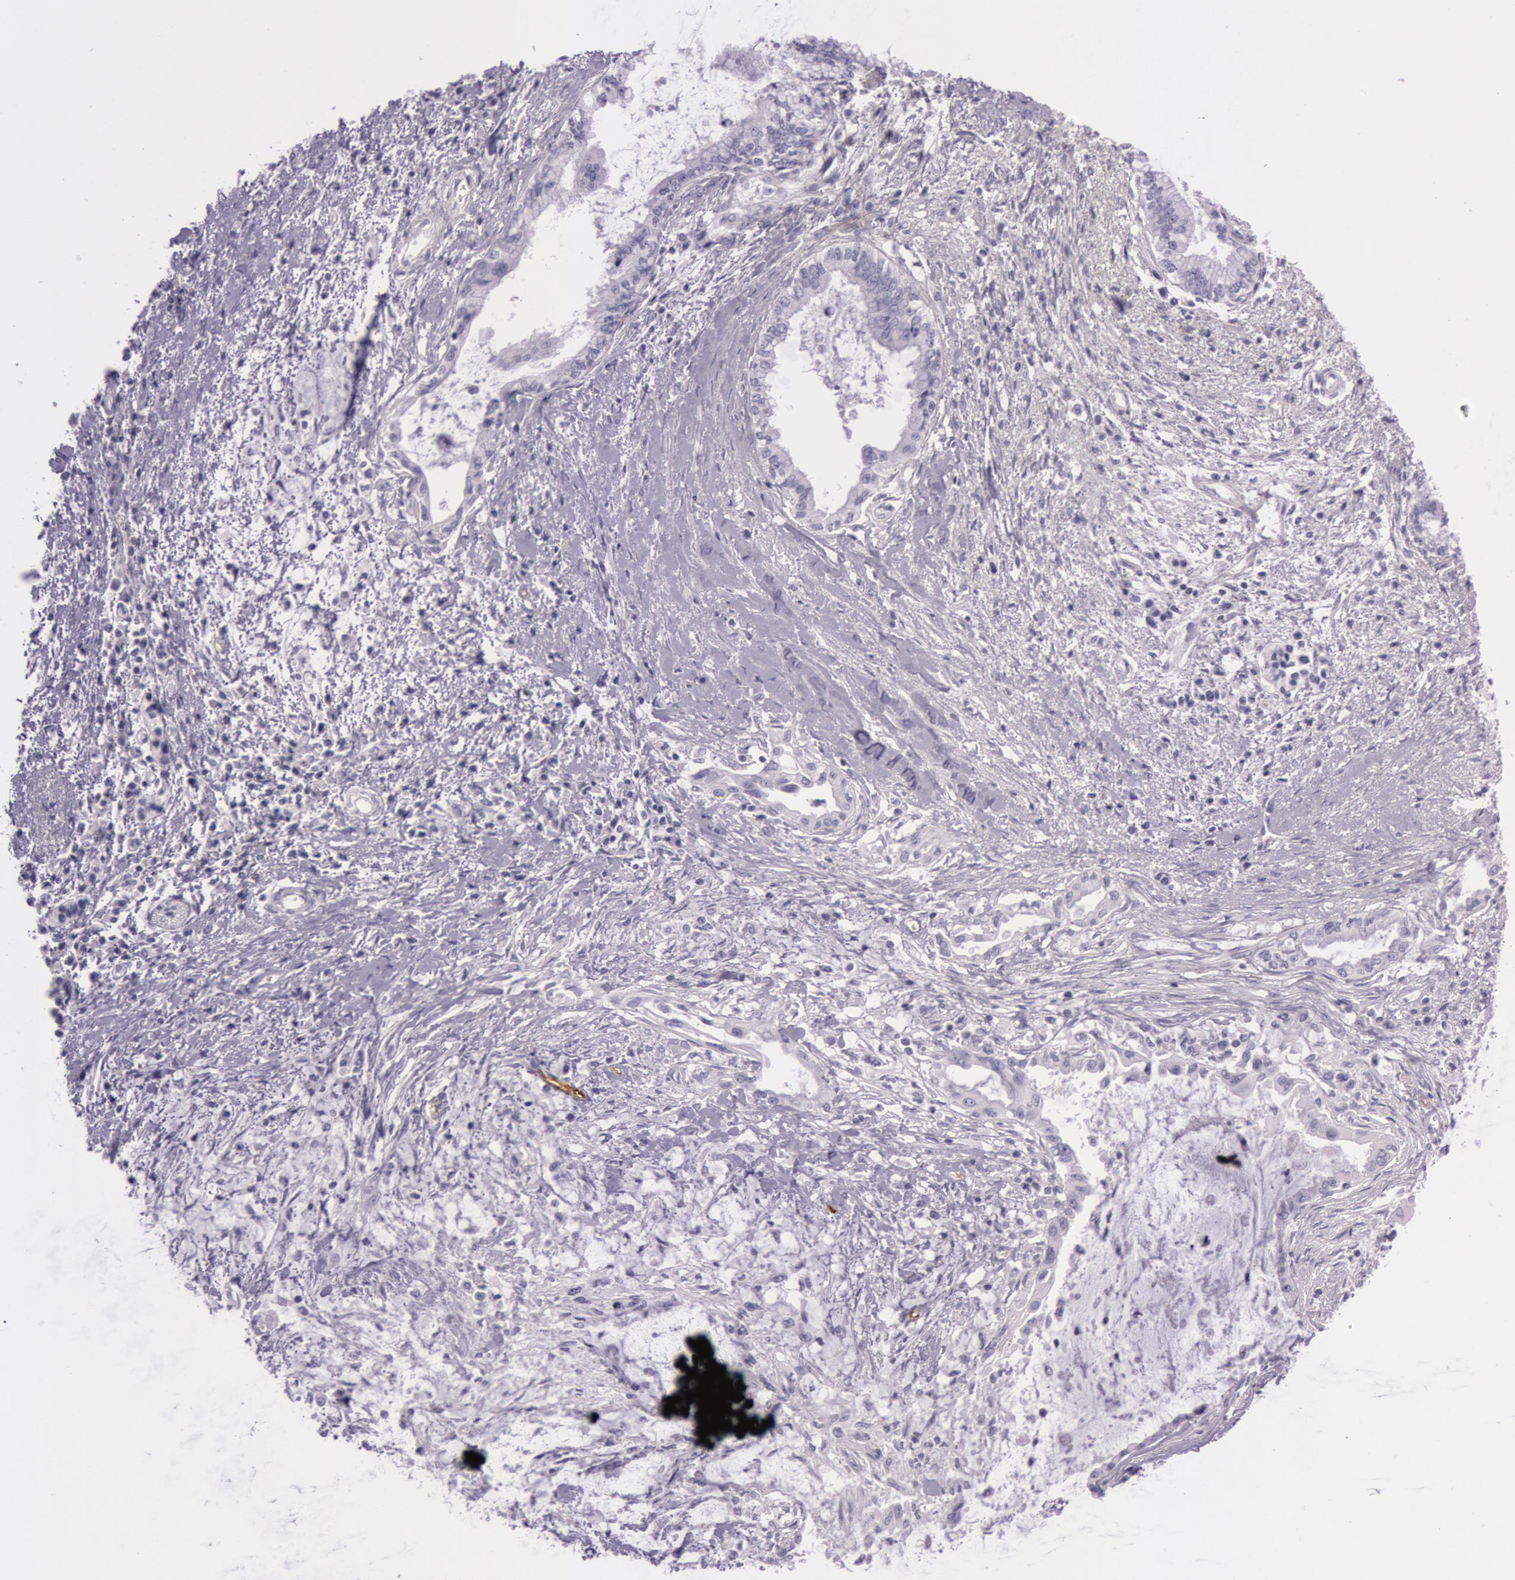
{"staining": {"intensity": "negative", "quantity": "none", "location": "none"}, "tissue": "pancreatic cancer", "cell_type": "Tumor cells", "image_type": "cancer", "snomed": [{"axis": "morphology", "description": "Adenocarcinoma, NOS"}, {"axis": "topography", "description": "Pancreas"}], "caption": "The image reveals no significant positivity in tumor cells of pancreatic cancer.", "gene": "FOLH1", "patient": {"sex": "female", "age": 64}}